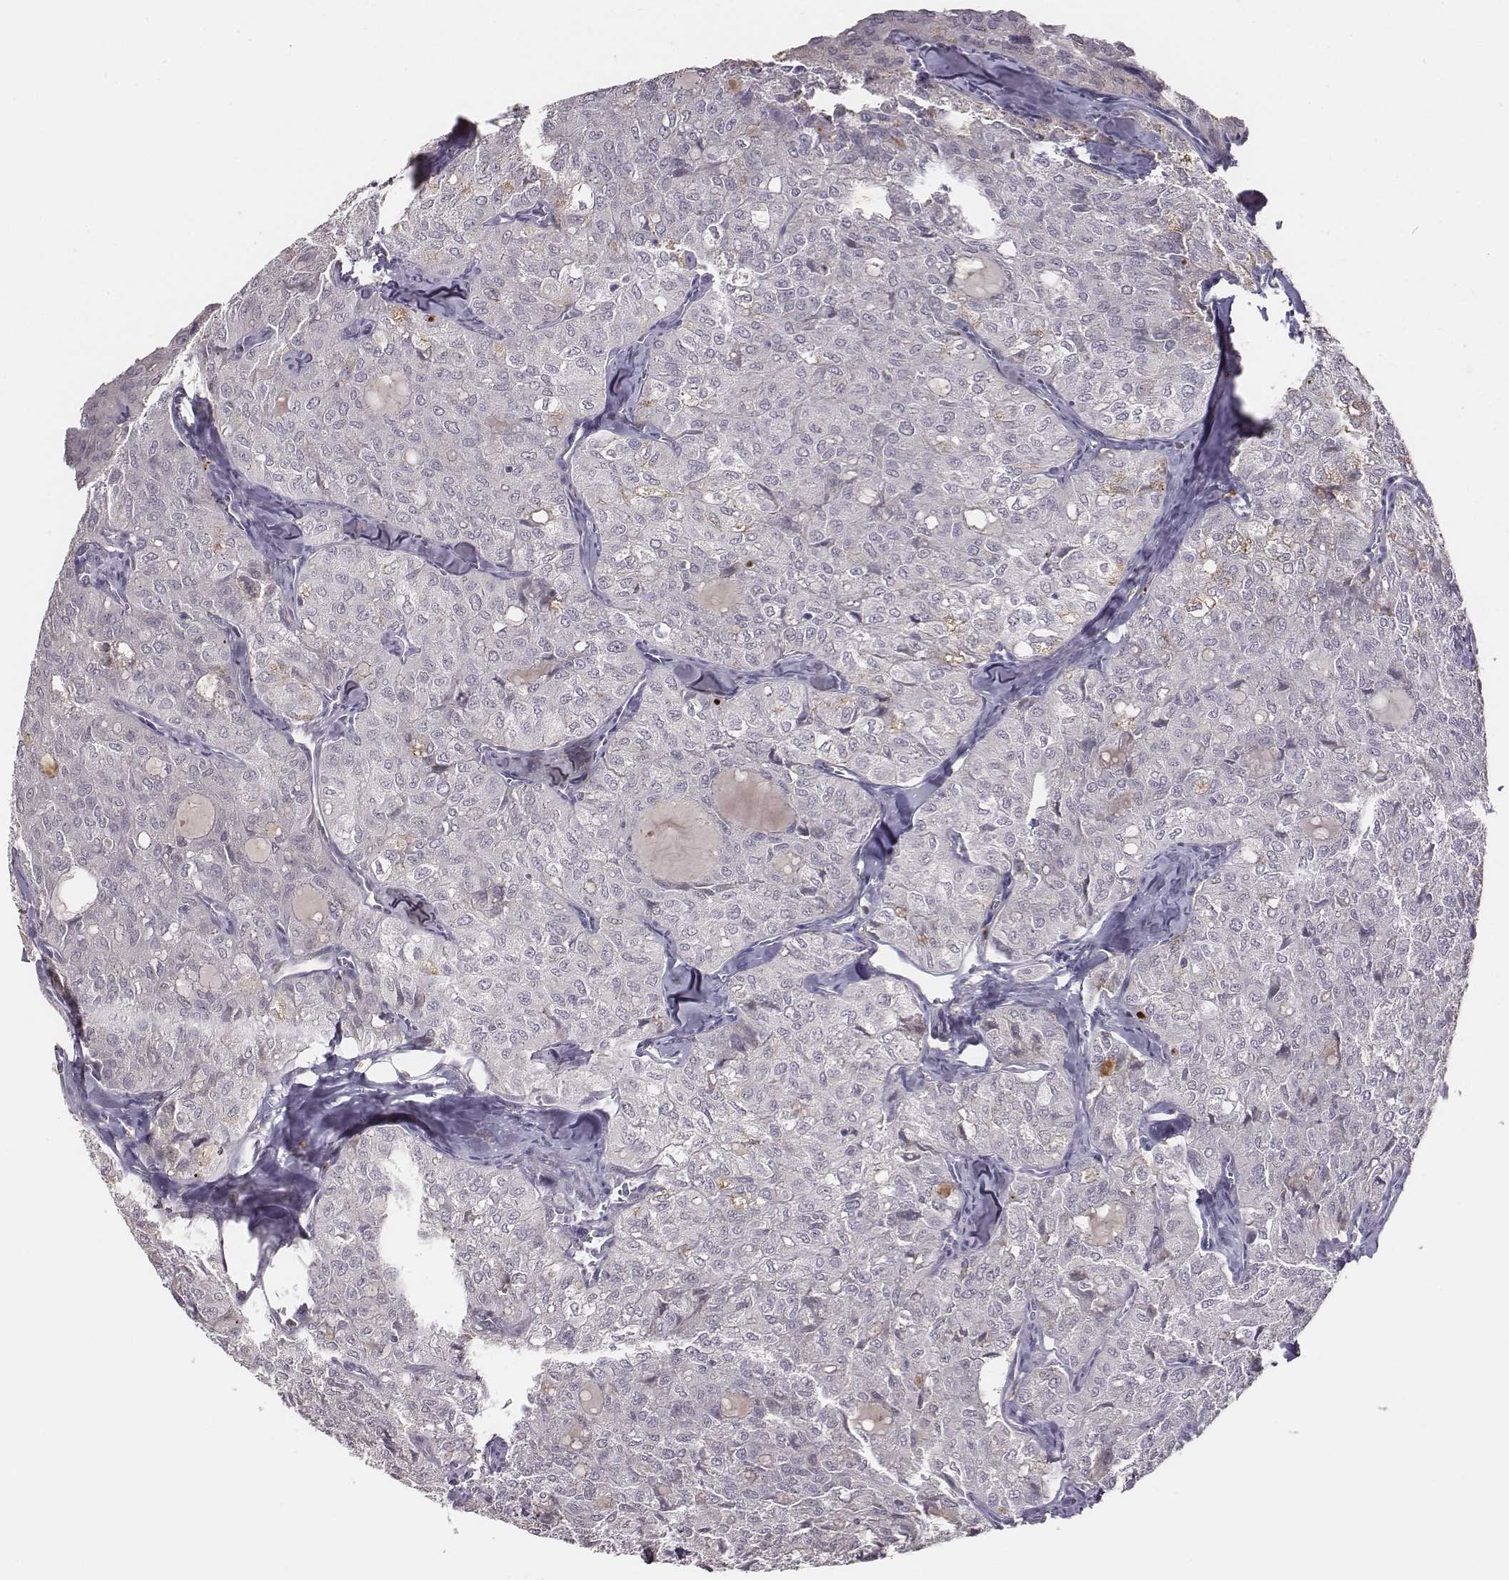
{"staining": {"intensity": "negative", "quantity": "none", "location": "none"}, "tissue": "thyroid cancer", "cell_type": "Tumor cells", "image_type": "cancer", "snomed": [{"axis": "morphology", "description": "Follicular adenoma carcinoma, NOS"}, {"axis": "topography", "description": "Thyroid gland"}], "caption": "High power microscopy photomicrograph of an immunohistochemistry image of thyroid cancer (follicular adenoma carcinoma), revealing no significant positivity in tumor cells. (DAB immunohistochemistry visualized using brightfield microscopy, high magnification).", "gene": "SLC22A6", "patient": {"sex": "male", "age": 75}}